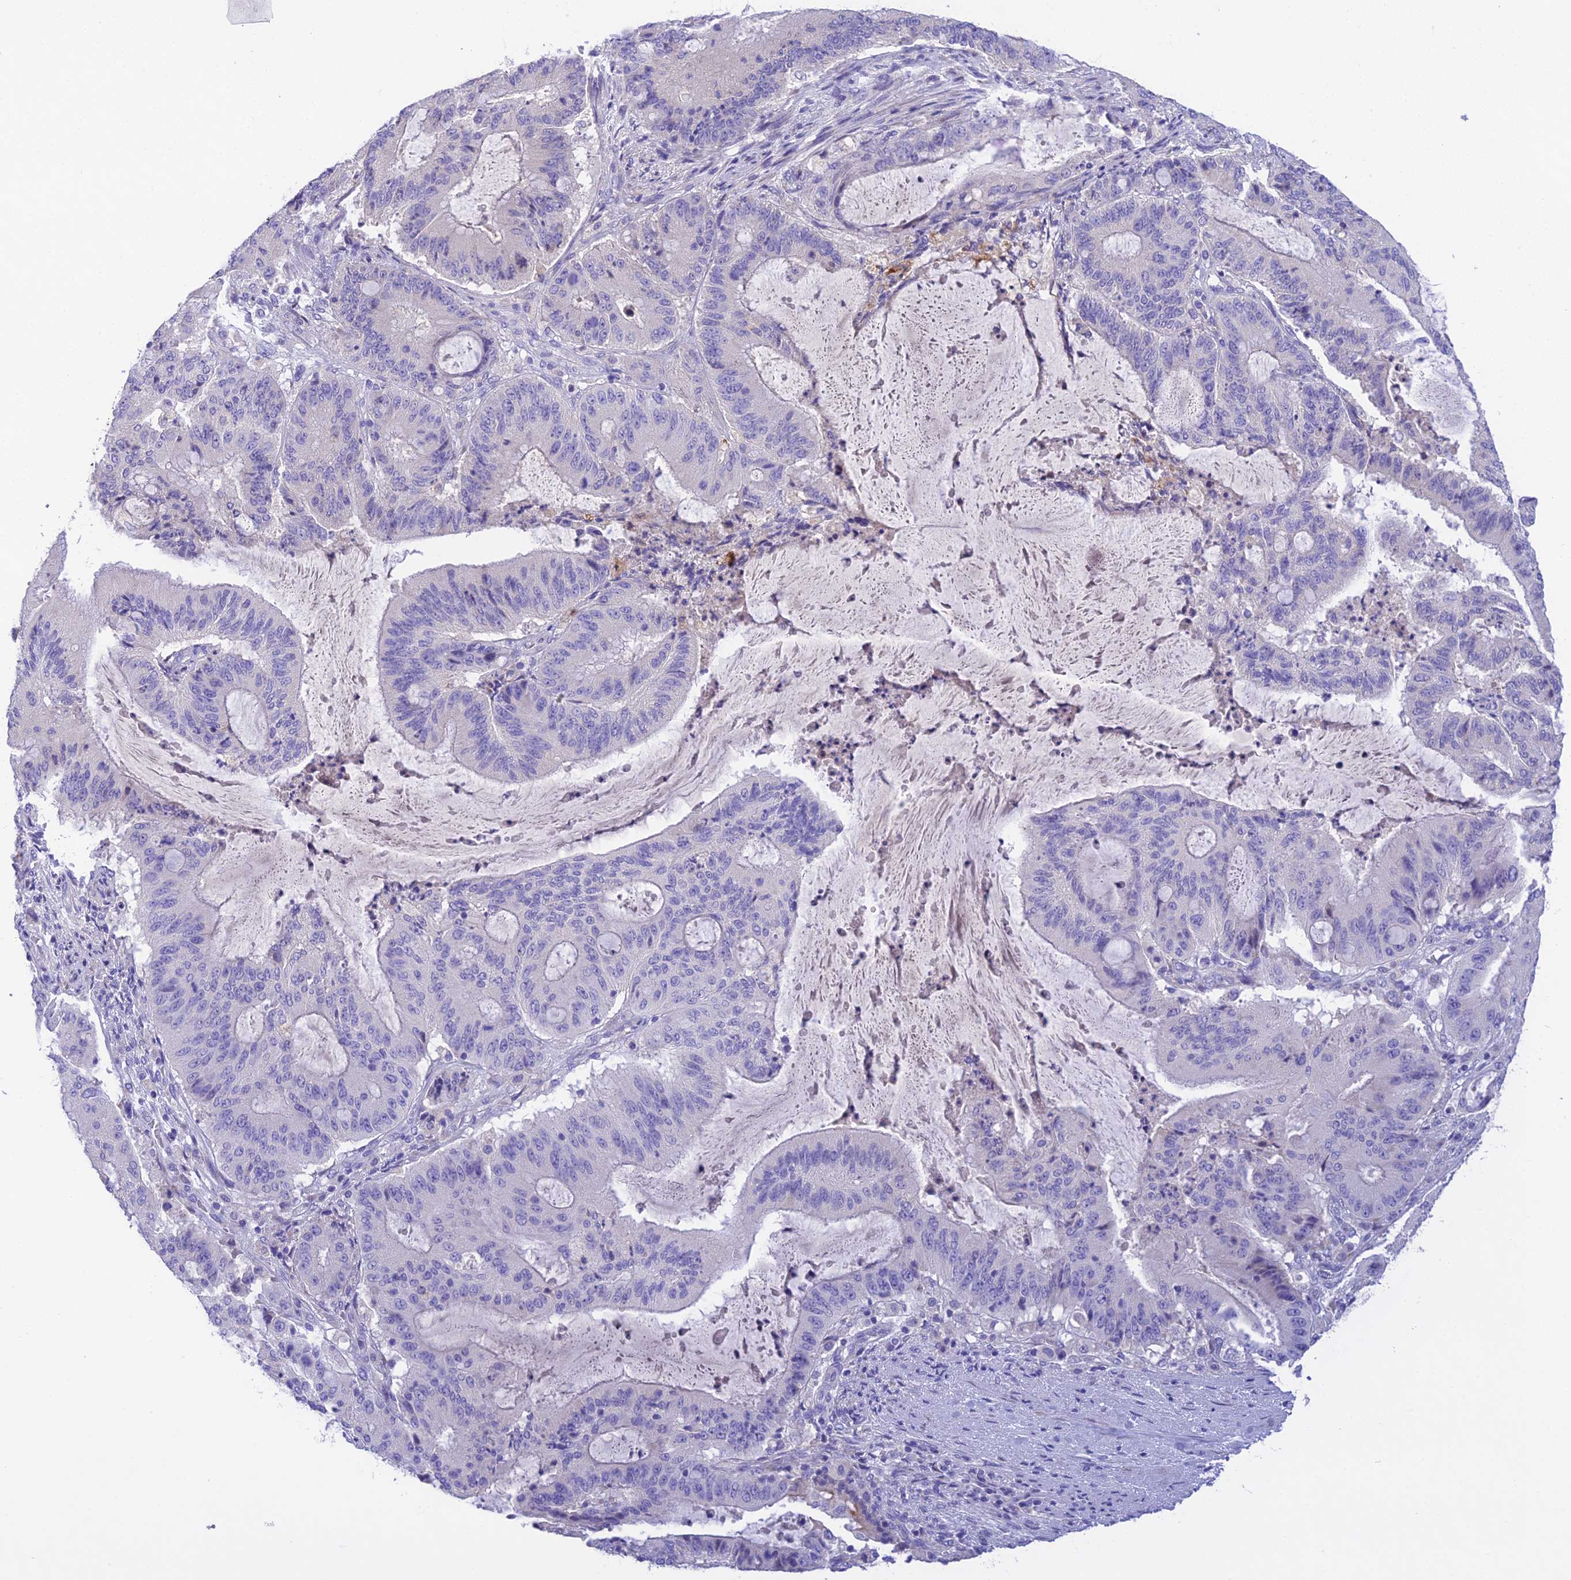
{"staining": {"intensity": "negative", "quantity": "none", "location": "none"}, "tissue": "liver cancer", "cell_type": "Tumor cells", "image_type": "cancer", "snomed": [{"axis": "morphology", "description": "Normal tissue, NOS"}, {"axis": "morphology", "description": "Cholangiocarcinoma"}, {"axis": "topography", "description": "Liver"}, {"axis": "topography", "description": "Peripheral nerve tissue"}], "caption": "DAB (3,3'-diaminobenzidine) immunohistochemical staining of human cholangiocarcinoma (liver) reveals no significant staining in tumor cells. (DAB (3,3'-diaminobenzidine) immunohistochemistry (IHC), high magnification).", "gene": "KIAA0408", "patient": {"sex": "female", "age": 73}}